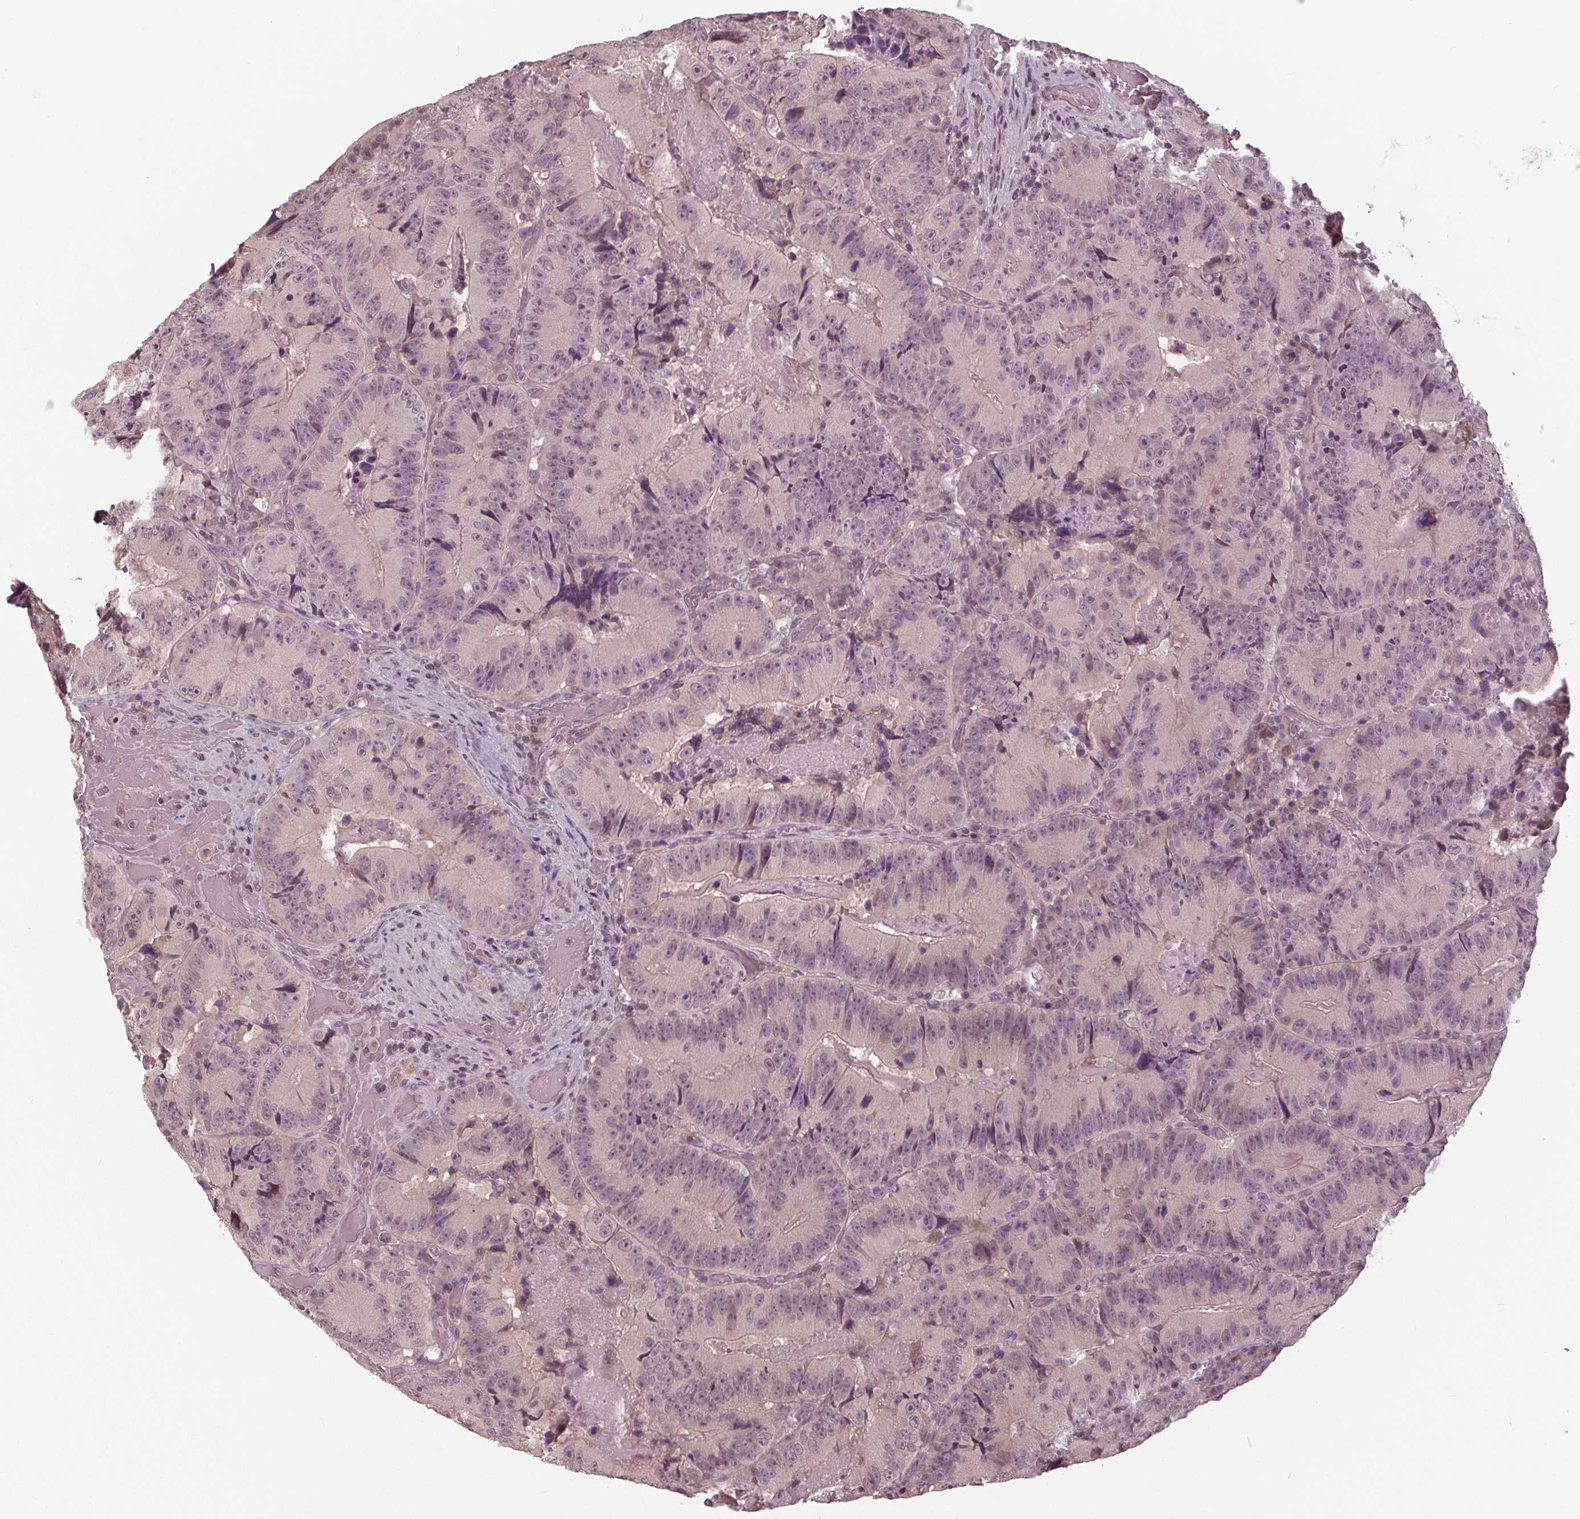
{"staining": {"intensity": "negative", "quantity": "none", "location": "none"}, "tissue": "colorectal cancer", "cell_type": "Tumor cells", "image_type": "cancer", "snomed": [{"axis": "morphology", "description": "Adenocarcinoma, NOS"}, {"axis": "topography", "description": "Colon"}], "caption": "Human colorectal adenocarcinoma stained for a protein using immunohistochemistry exhibits no positivity in tumor cells.", "gene": "SIGLEC6", "patient": {"sex": "female", "age": 86}}